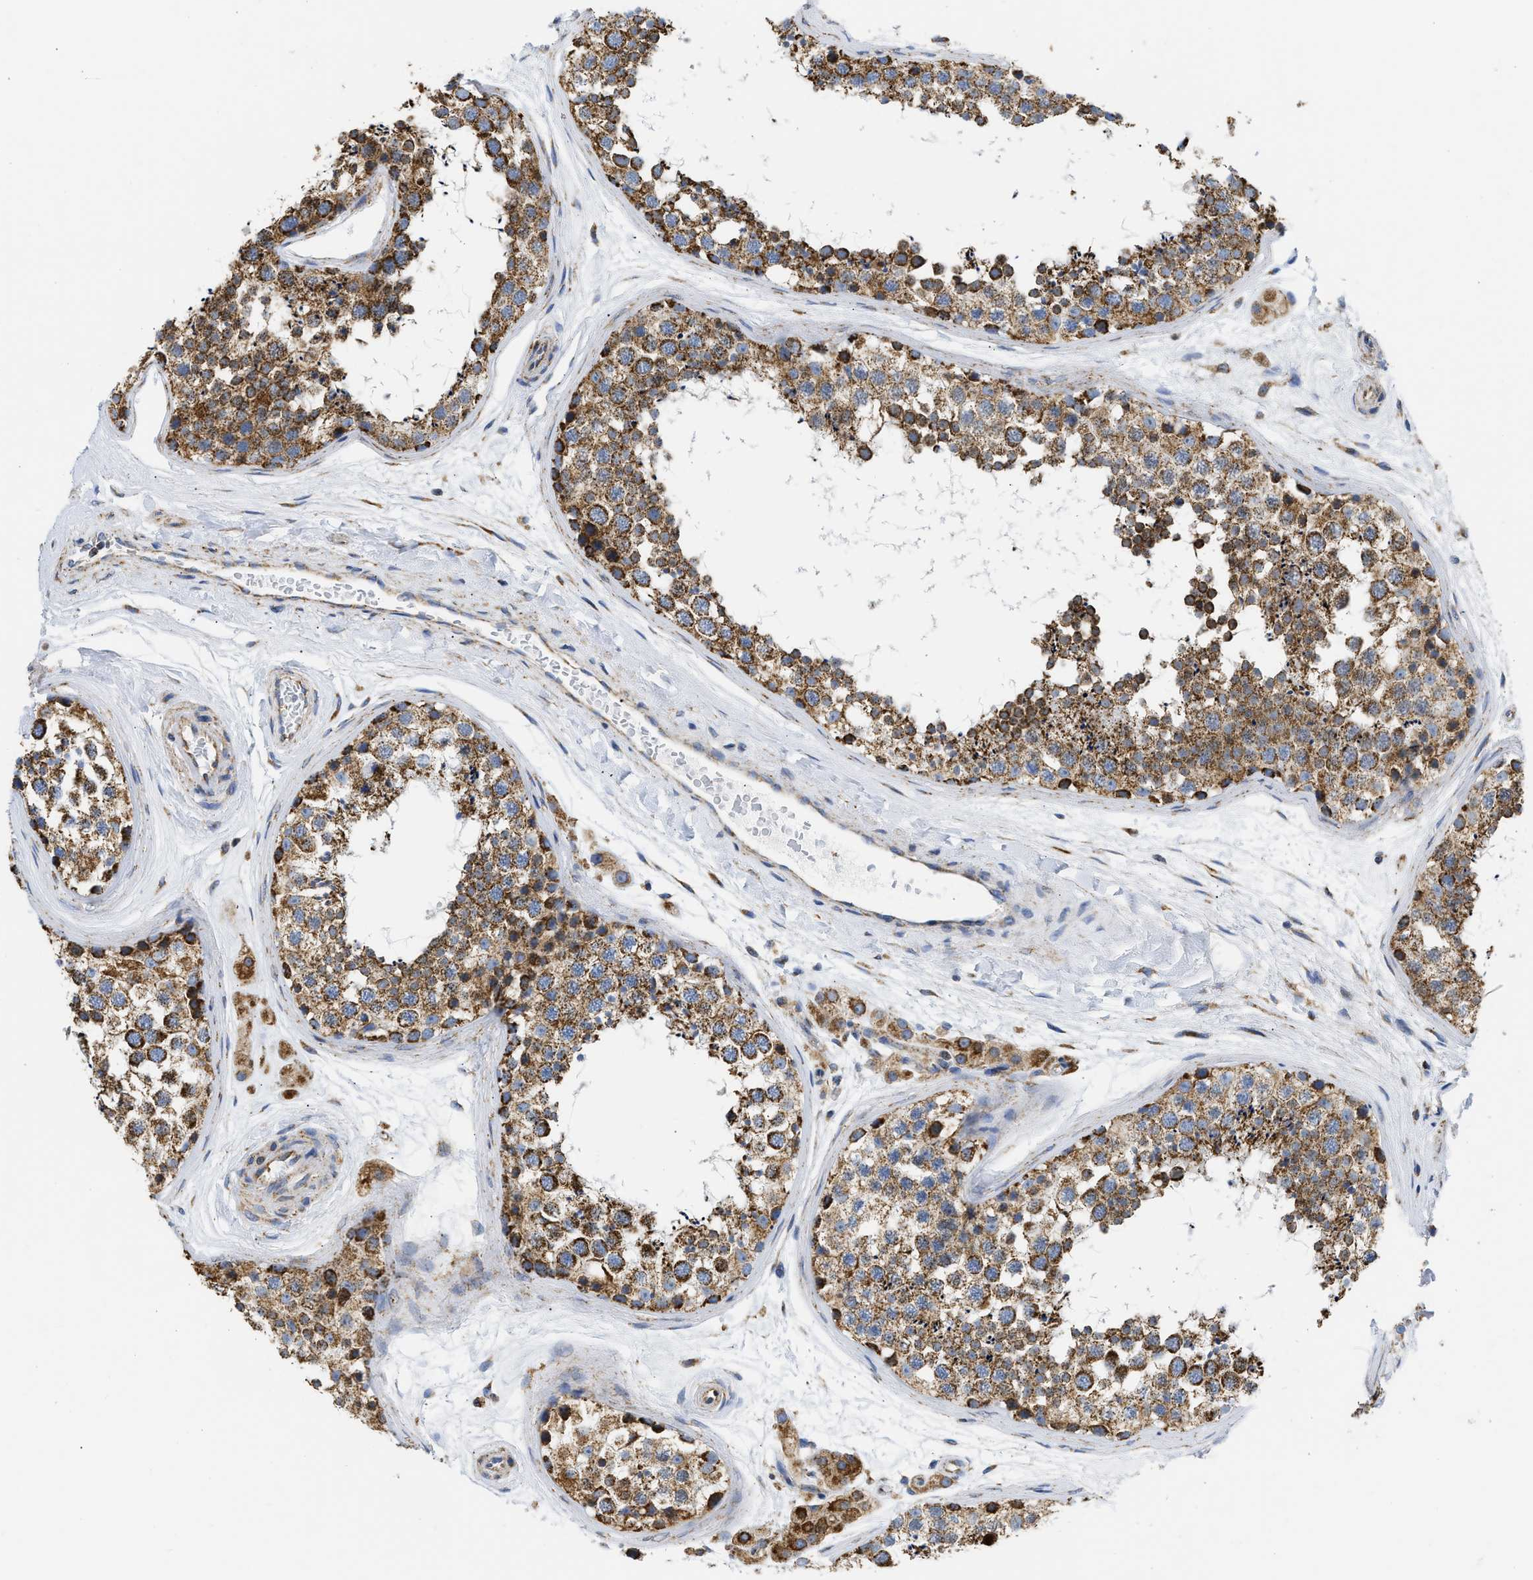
{"staining": {"intensity": "strong", "quantity": ">75%", "location": "cytoplasmic/membranous"}, "tissue": "testis", "cell_type": "Cells in seminiferous ducts", "image_type": "normal", "snomed": [{"axis": "morphology", "description": "Normal tissue, NOS"}, {"axis": "topography", "description": "Testis"}], "caption": "Protein expression analysis of unremarkable testis reveals strong cytoplasmic/membranous expression in approximately >75% of cells in seminiferous ducts. (Stains: DAB (3,3'-diaminobenzidine) in brown, nuclei in blue, Microscopy: brightfield microscopy at high magnification).", "gene": "CYCS", "patient": {"sex": "male", "age": 56}}